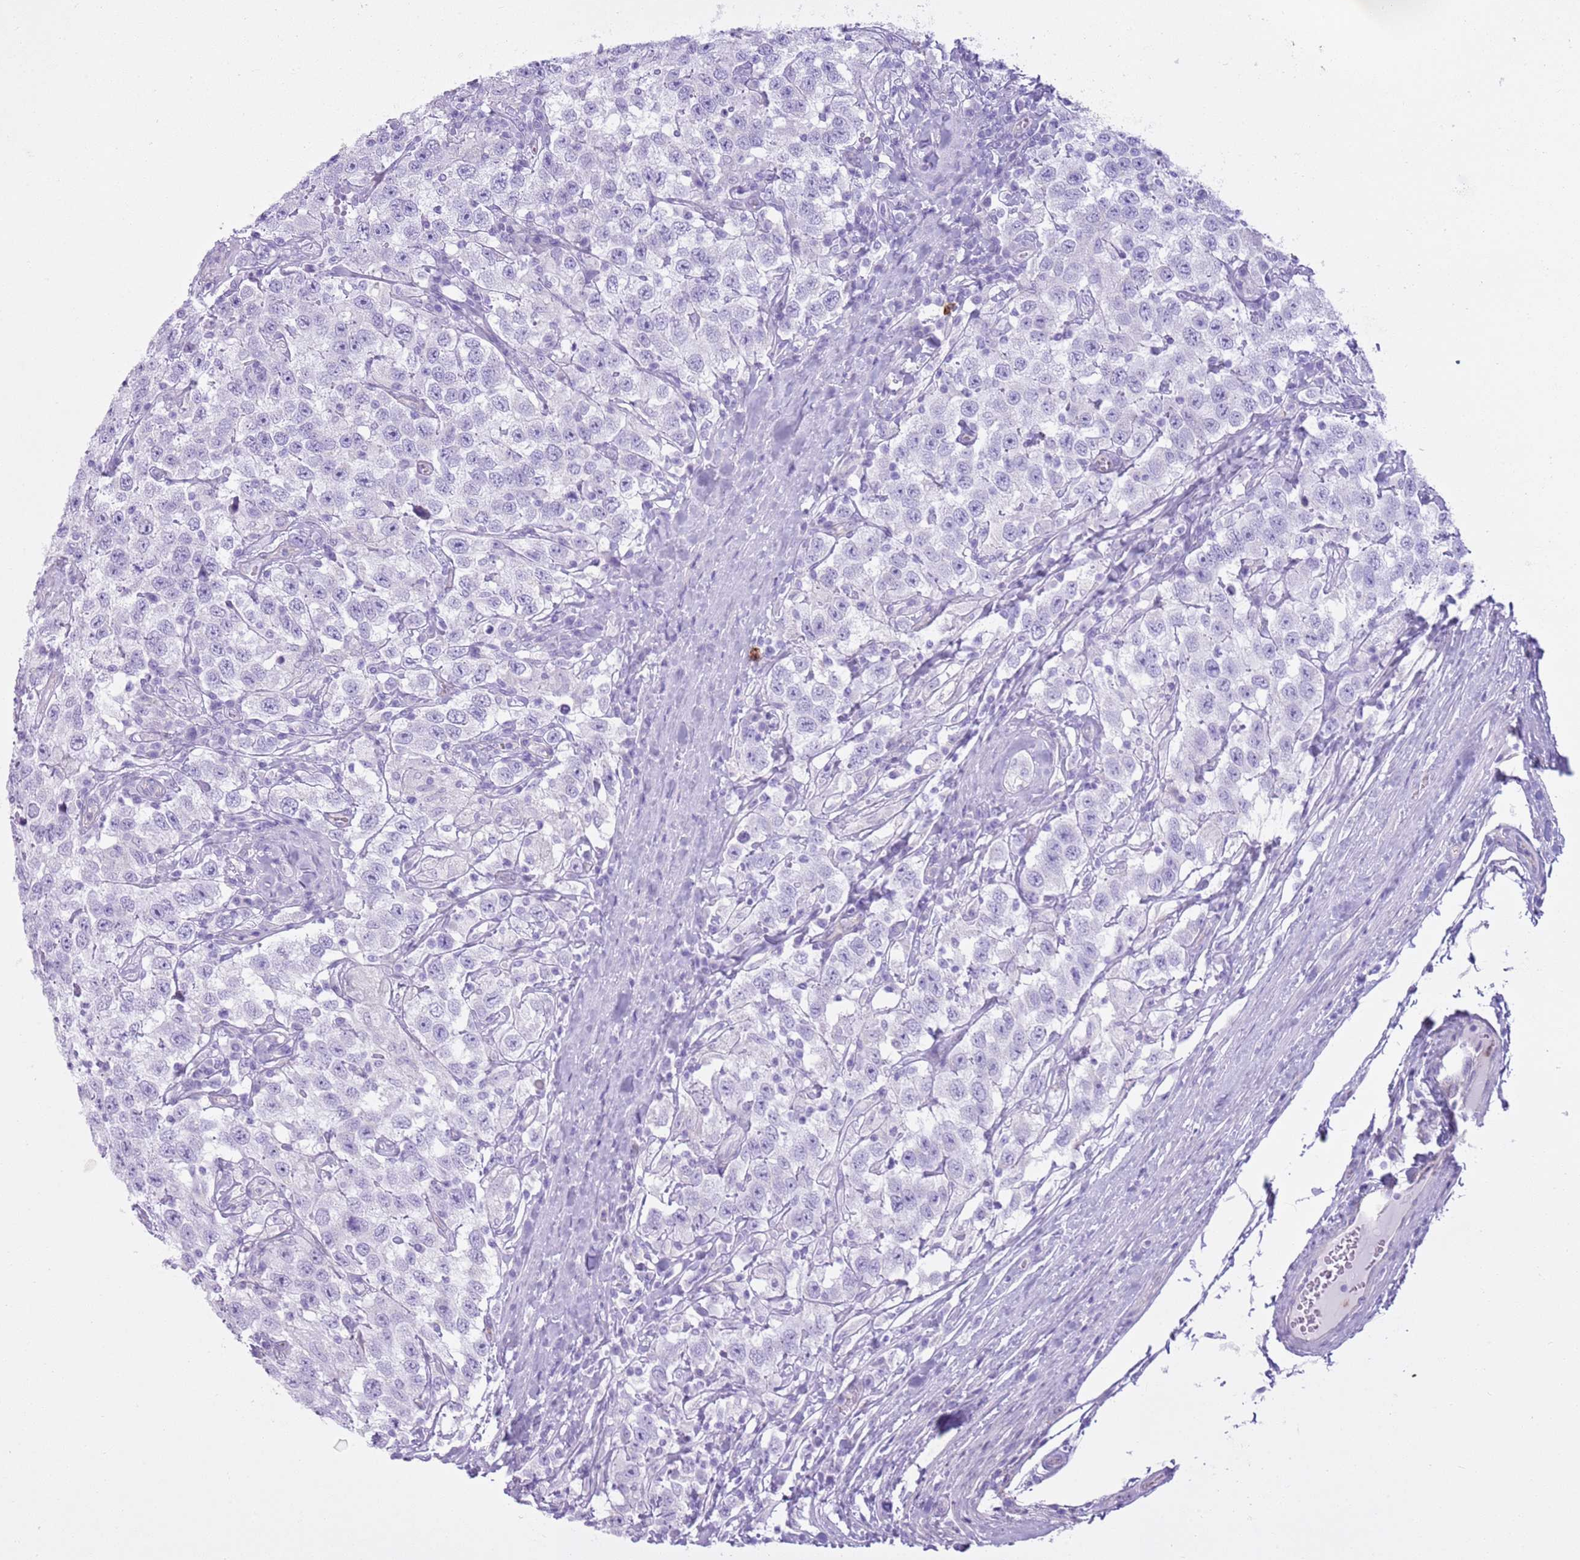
{"staining": {"intensity": "negative", "quantity": "none", "location": "none"}, "tissue": "testis cancer", "cell_type": "Tumor cells", "image_type": "cancer", "snomed": [{"axis": "morphology", "description": "Seminoma, NOS"}, {"axis": "topography", "description": "Testis"}], "caption": "A histopathology image of human seminoma (testis) is negative for staining in tumor cells. The staining is performed using DAB brown chromogen with nuclei counter-stained in using hematoxylin.", "gene": "CD177", "patient": {"sex": "male", "age": 41}}